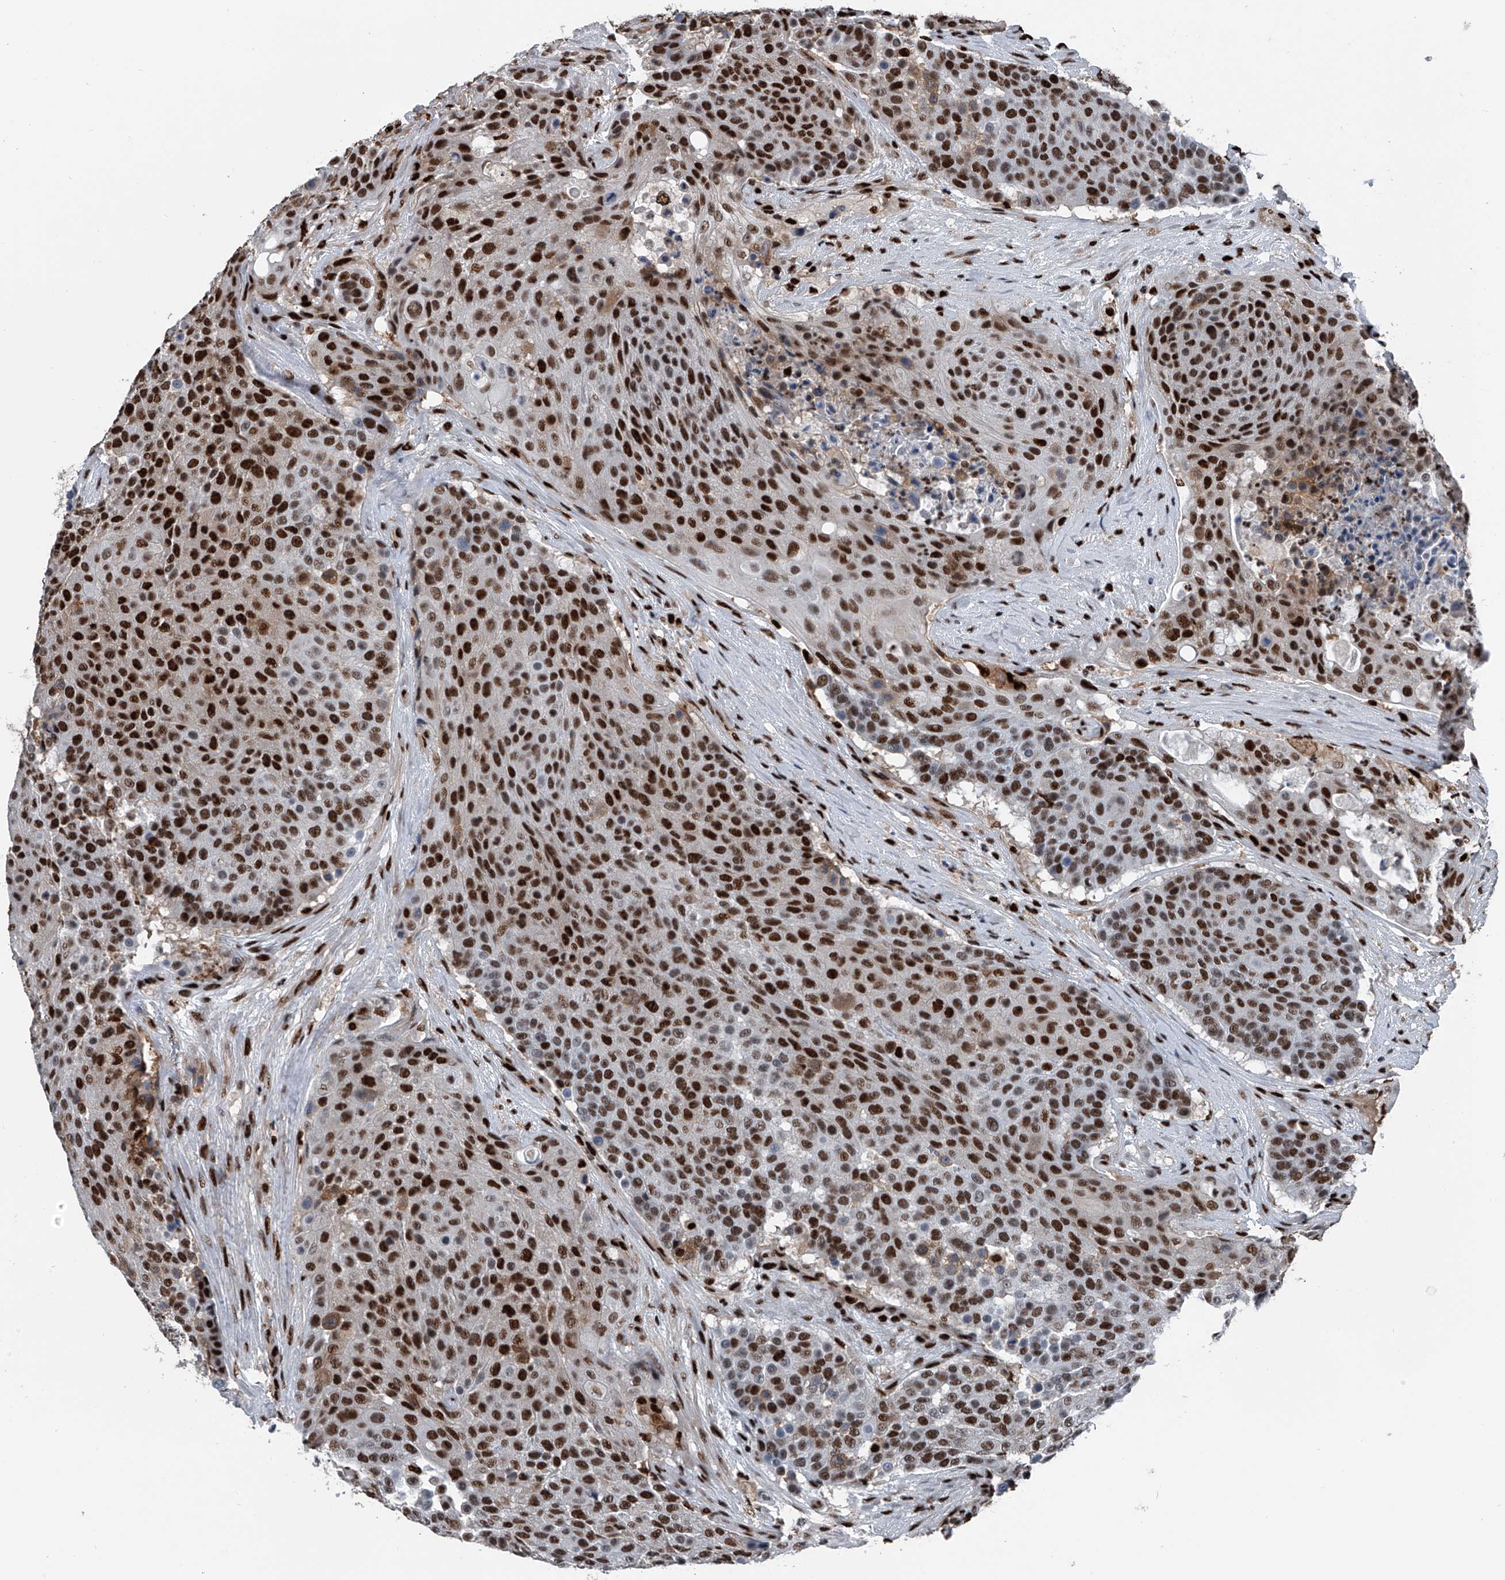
{"staining": {"intensity": "strong", "quantity": "25%-75%", "location": "nuclear"}, "tissue": "urothelial cancer", "cell_type": "Tumor cells", "image_type": "cancer", "snomed": [{"axis": "morphology", "description": "Urothelial carcinoma, High grade"}, {"axis": "topography", "description": "Urinary bladder"}], "caption": "Immunohistochemical staining of human urothelial cancer shows high levels of strong nuclear protein expression in approximately 25%-75% of tumor cells. The protein is shown in brown color, while the nuclei are stained blue.", "gene": "FKBP5", "patient": {"sex": "female", "age": 63}}